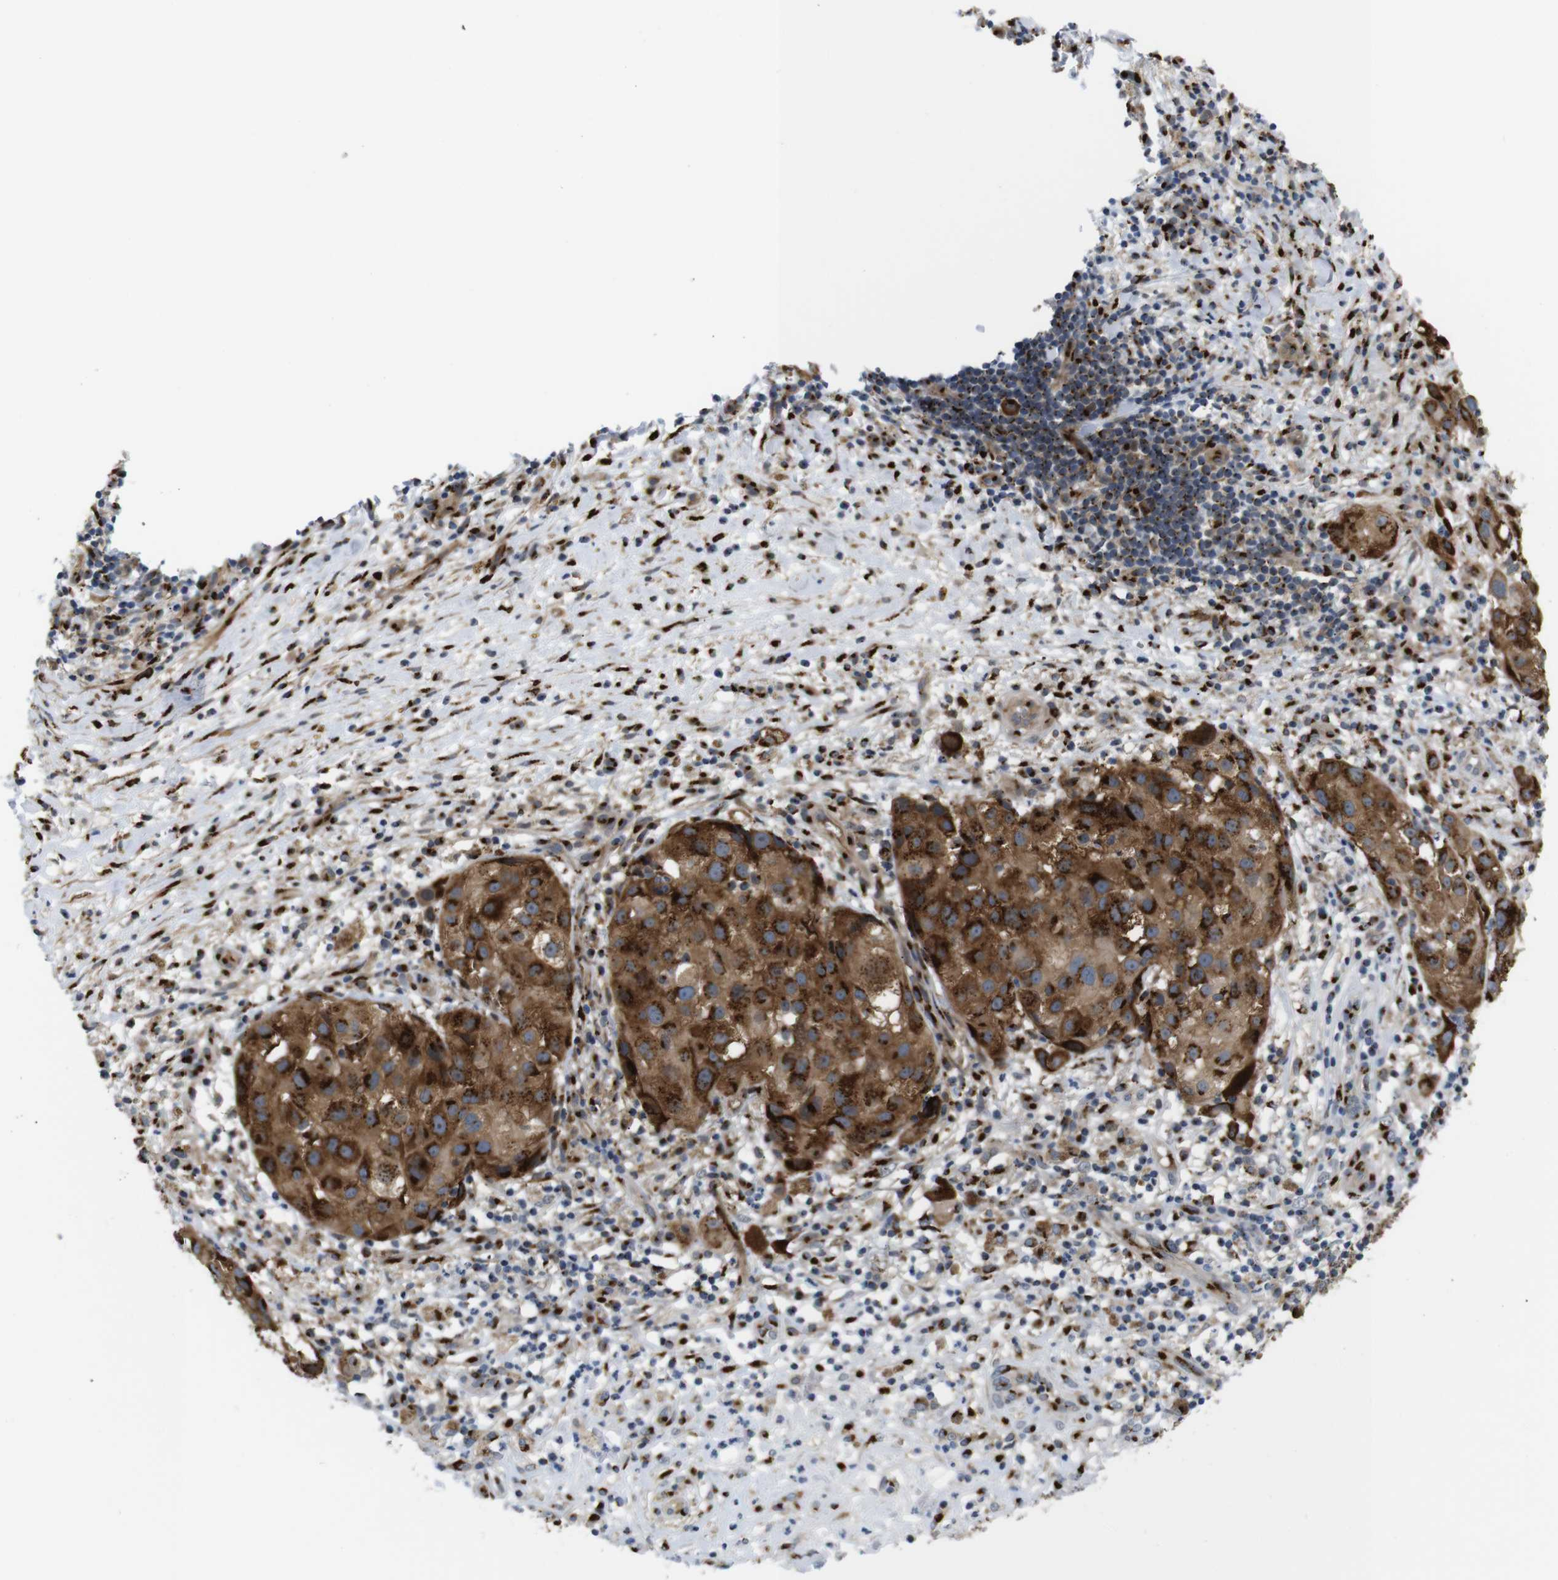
{"staining": {"intensity": "strong", "quantity": ">75%", "location": "cytoplasmic/membranous"}, "tissue": "melanoma", "cell_type": "Tumor cells", "image_type": "cancer", "snomed": [{"axis": "morphology", "description": "Necrosis, NOS"}, {"axis": "morphology", "description": "Malignant melanoma, NOS"}, {"axis": "topography", "description": "Skin"}], "caption": "IHC image of neoplastic tissue: human melanoma stained using IHC displays high levels of strong protein expression localized specifically in the cytoplasmic/membranous of tumor cells, appearing as a cytoplasmic/membranous brown color.", "gene": "TGOLN2", "patient": {"sex": "female", "age": 87}}